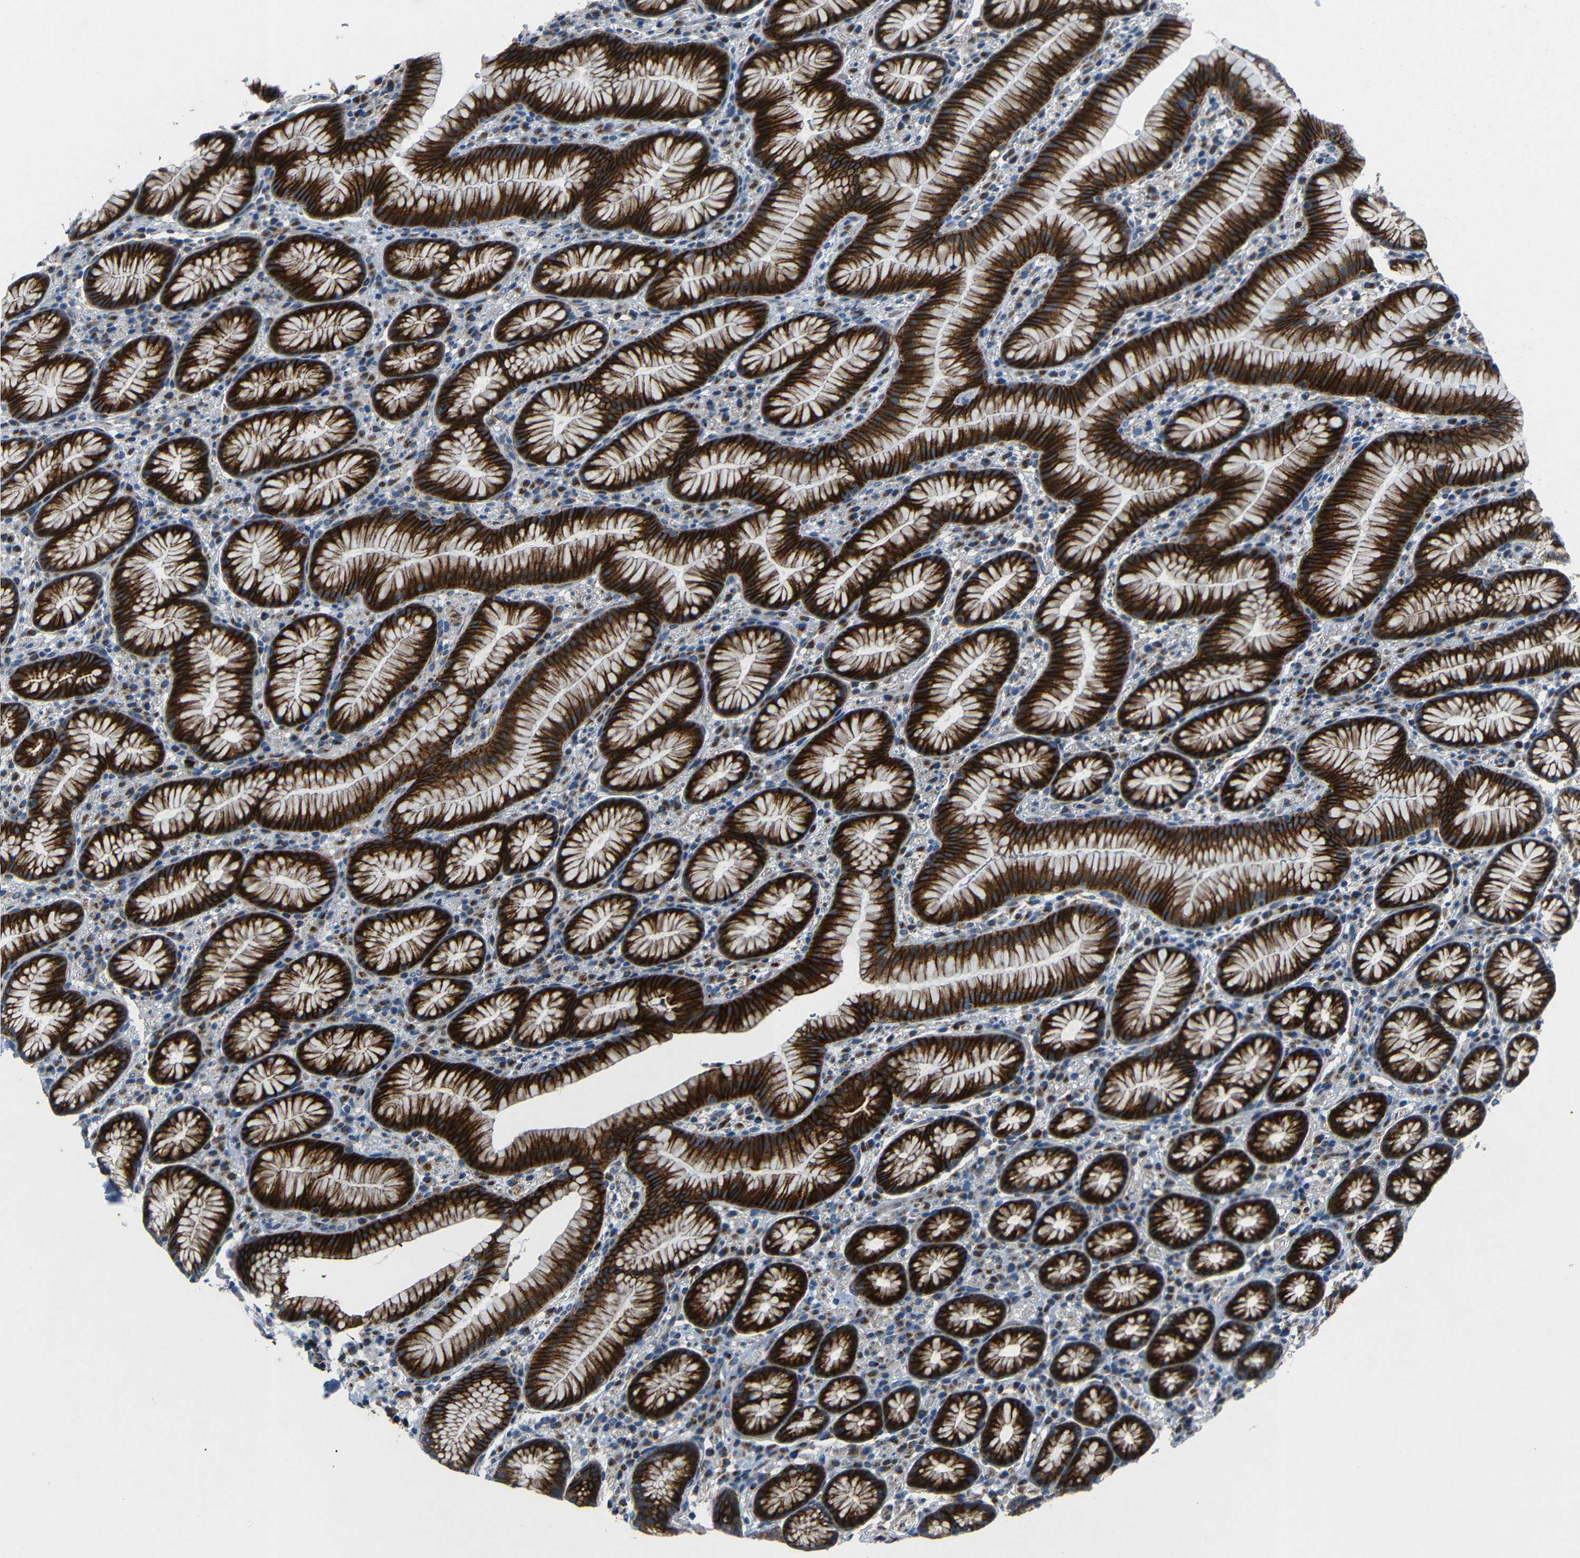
{"staining": {"intensity": "strong", "quantity": ">75%", "location": "cytoplasmic/membranous"}, "tissue": "stomach", "cell_type": "Glandular cells", "image_type": "normal", "snomed": [{"axis": "morphology", "description": "Normal tissue, NOS"}, {"axis": "topography", "description": "Stomach, lower"}], "caption": "A brown stain shows strong cytoplasmic/membranous positivity of a protein in glandular cells of unremarkable stomach.", "gene": "NETO2", "patient": {"sex": "male", "age": 52}}